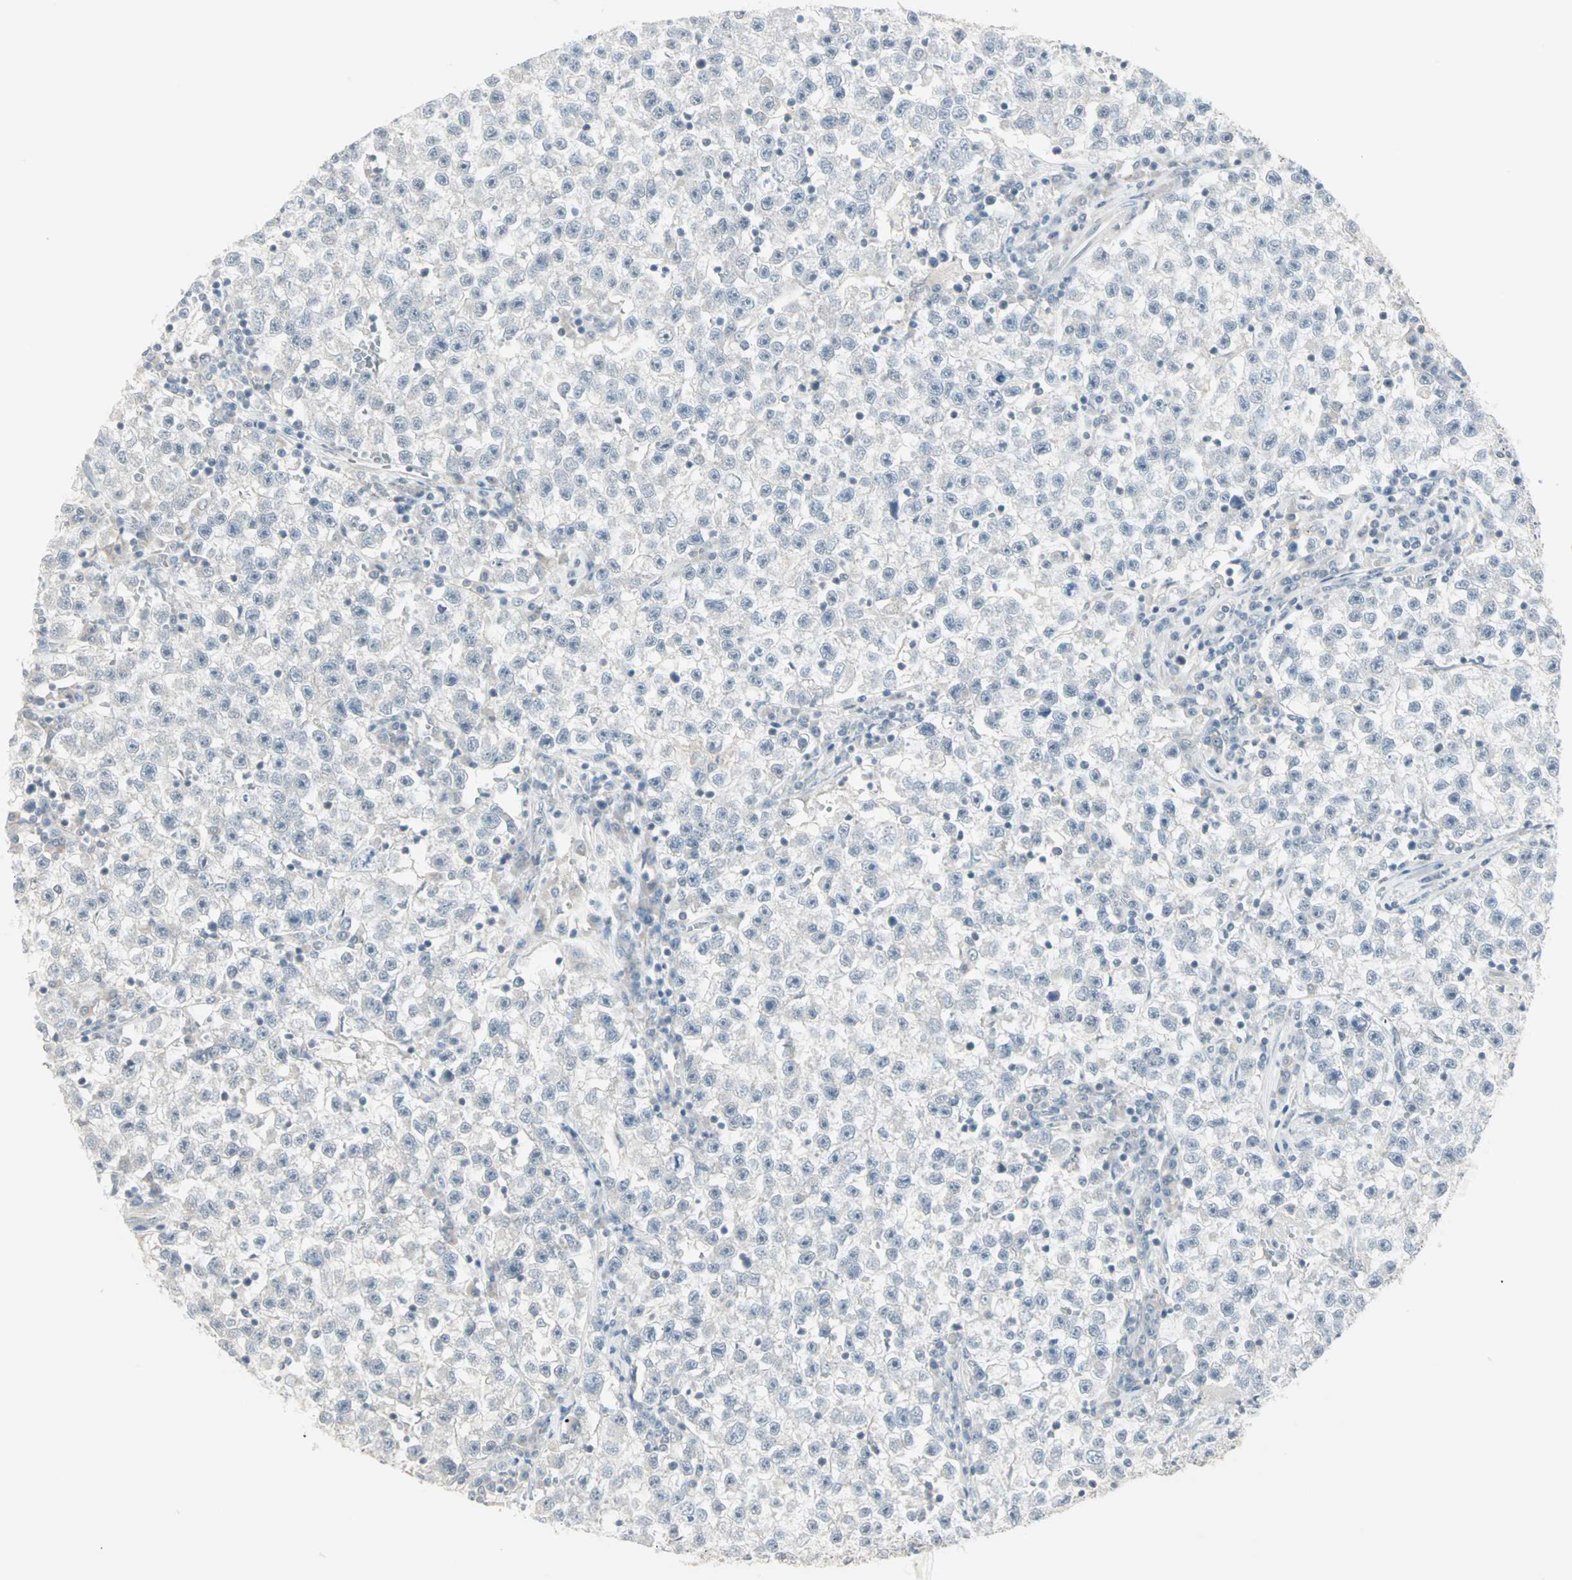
{"staining": {"intensity": "negative", "quantity": "none", "location": "none"}, "tissue": "testis cancer", "cell_type": "Tumor cells", "image_type": "cancer", "snomed": [{"axis": "morphology", "description": "Seminoma, NOS"}, {"axis": "topography", "description": "Testis"}], "caption": "A histopathology image of testis cancer (seminoma) stained for a protein demonstrates no brown staining in tumor cells.", "gene": "PTPA", "patient": {"sex": "male", "age": 22}}